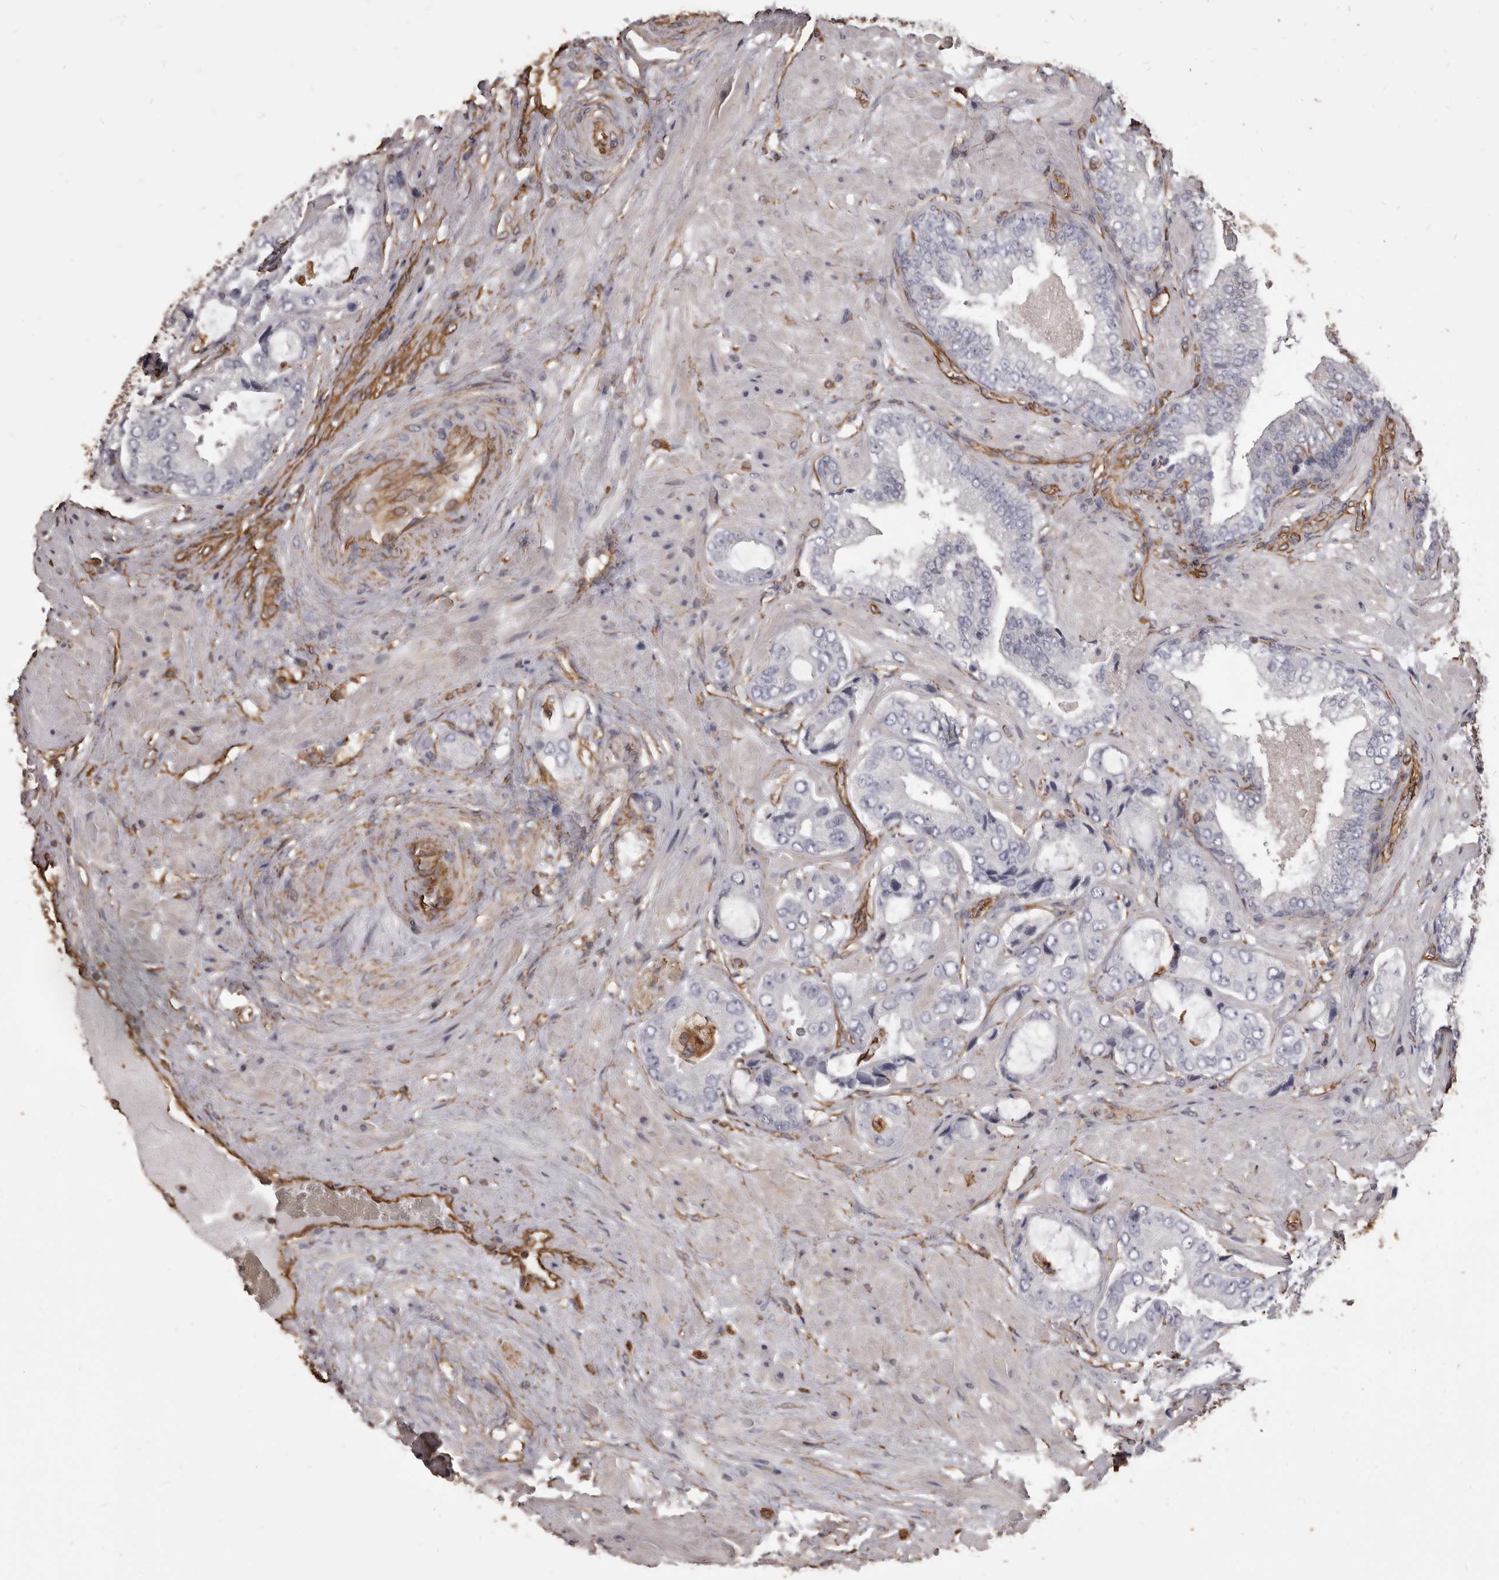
{"staining": {"intensity": "moderate", "quantity": "<25%", "location": "cytoplasmic/membranous"}, "tissue": "prostate cancer", "cell_type": "Tumor cells", "image_type": "cancer", "snomed": [{"axis": "morphology", "description": "Adenocarcinoma, High grade"}, {"axis": "topography", "description": "Prostate"}], "caption": "Protein analysis of prostate high-grade adenocarcinoma tissue displays moderate cytoplasmic/membranous expression in approximately <25% of tumor cells.", "gene": "MTURN", "patient": {"sex": "male", "age": 59}}